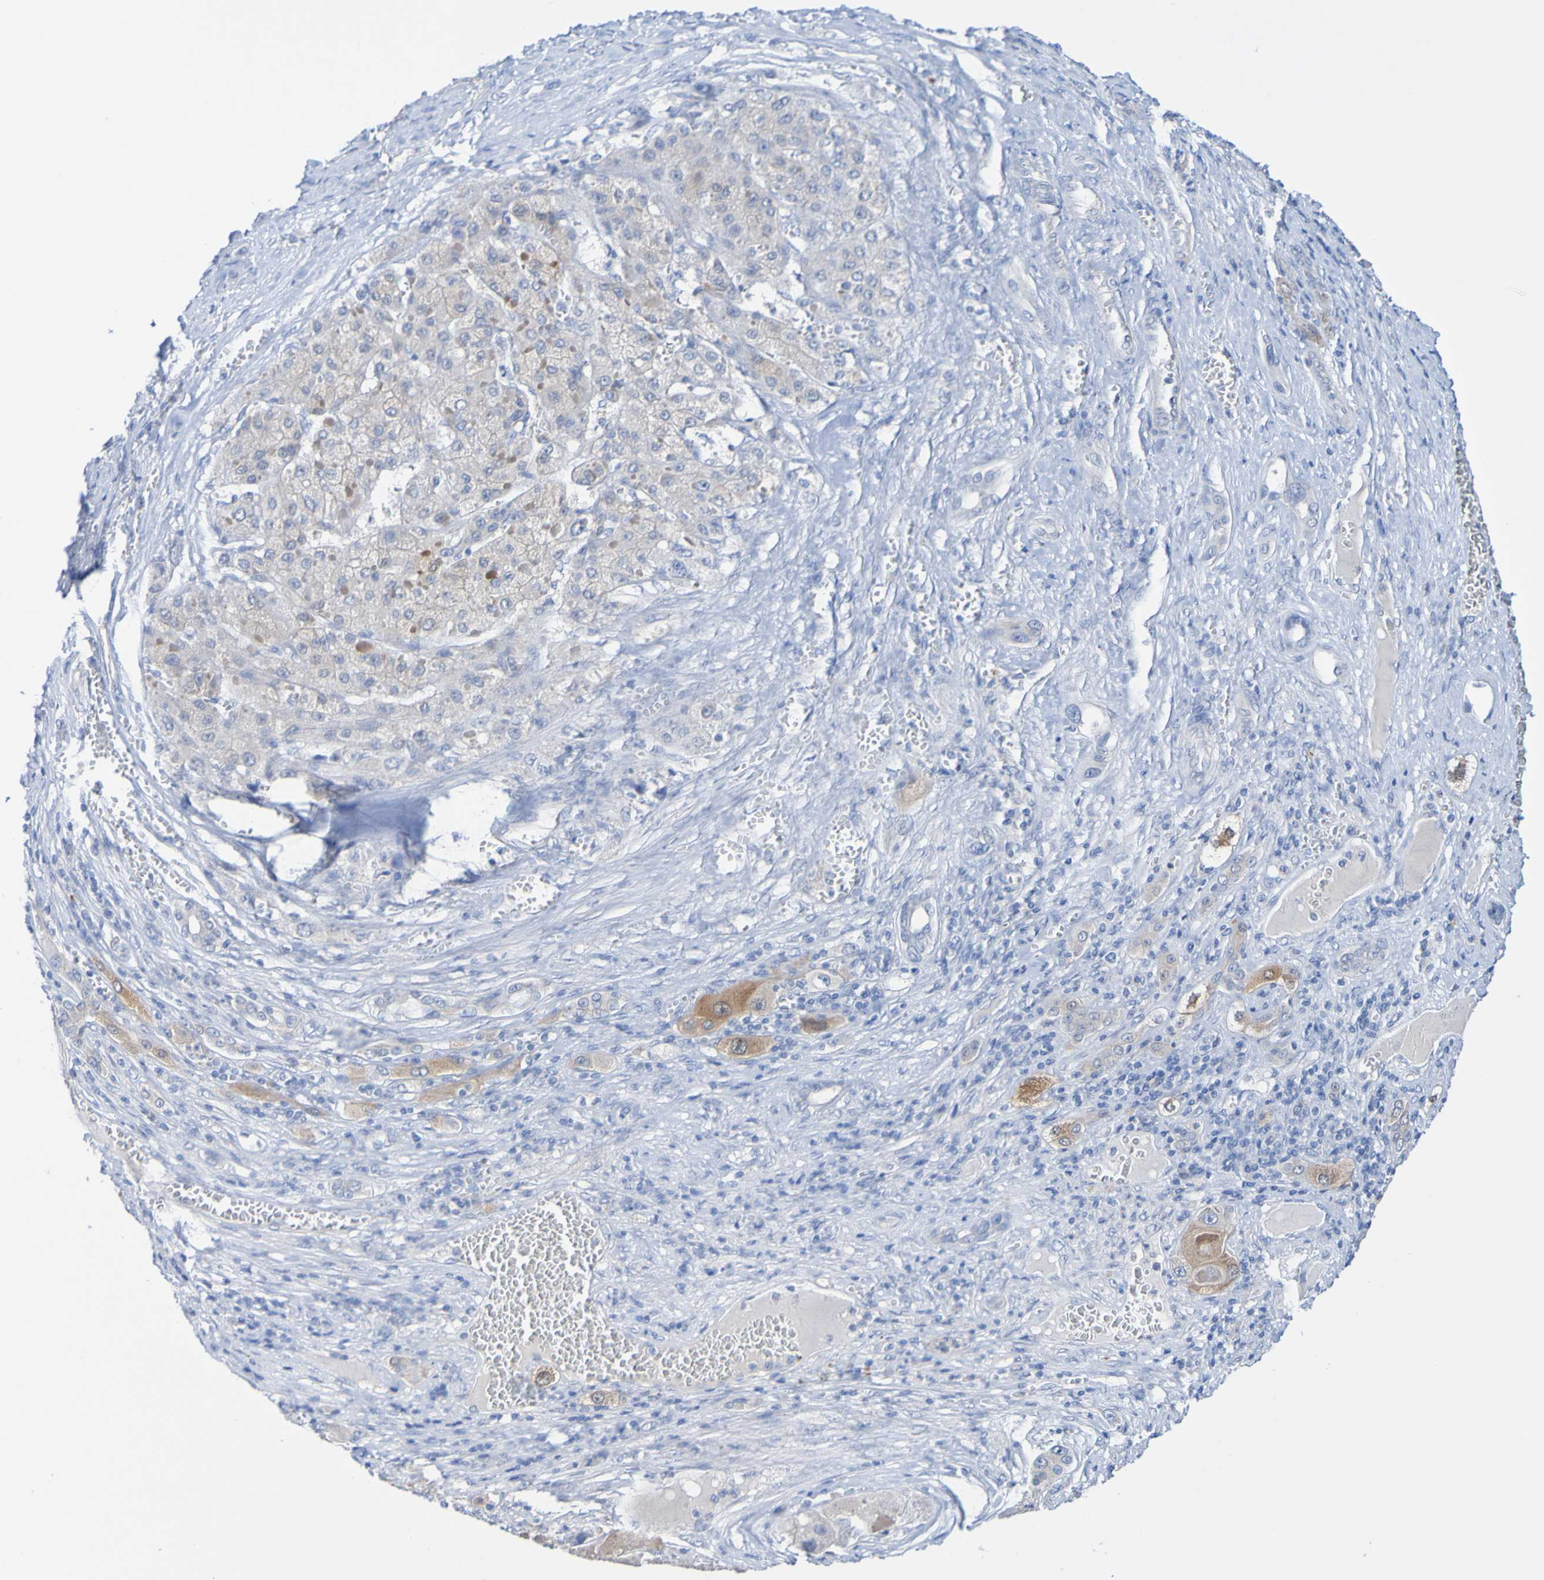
{"staining": {"intensity": "moderate", "quantity": "<25%", "location": "cytoplasmic/membranous"}, "tissue": "liver cancer", "cell_type": "Tumor cells", "image_type": "cancer", "snomed": [{"axis": "morphology", "description": "Carcinoma, Hepatocellular, NOS"}, {"axis": "topography", "description": "Liver"}], "caption": "The micrograph shows immunohistochemical staining of hepatocellular carcinoma (liver). There is moderate cytoplasmic/membranous expression is seen in approximately <25% of tumor cells. (DAB IHC, brown staining for protein, blue staining for nuclei).", "gene": "ACMSD", "patient": {"sex": "female", "age": 73}}